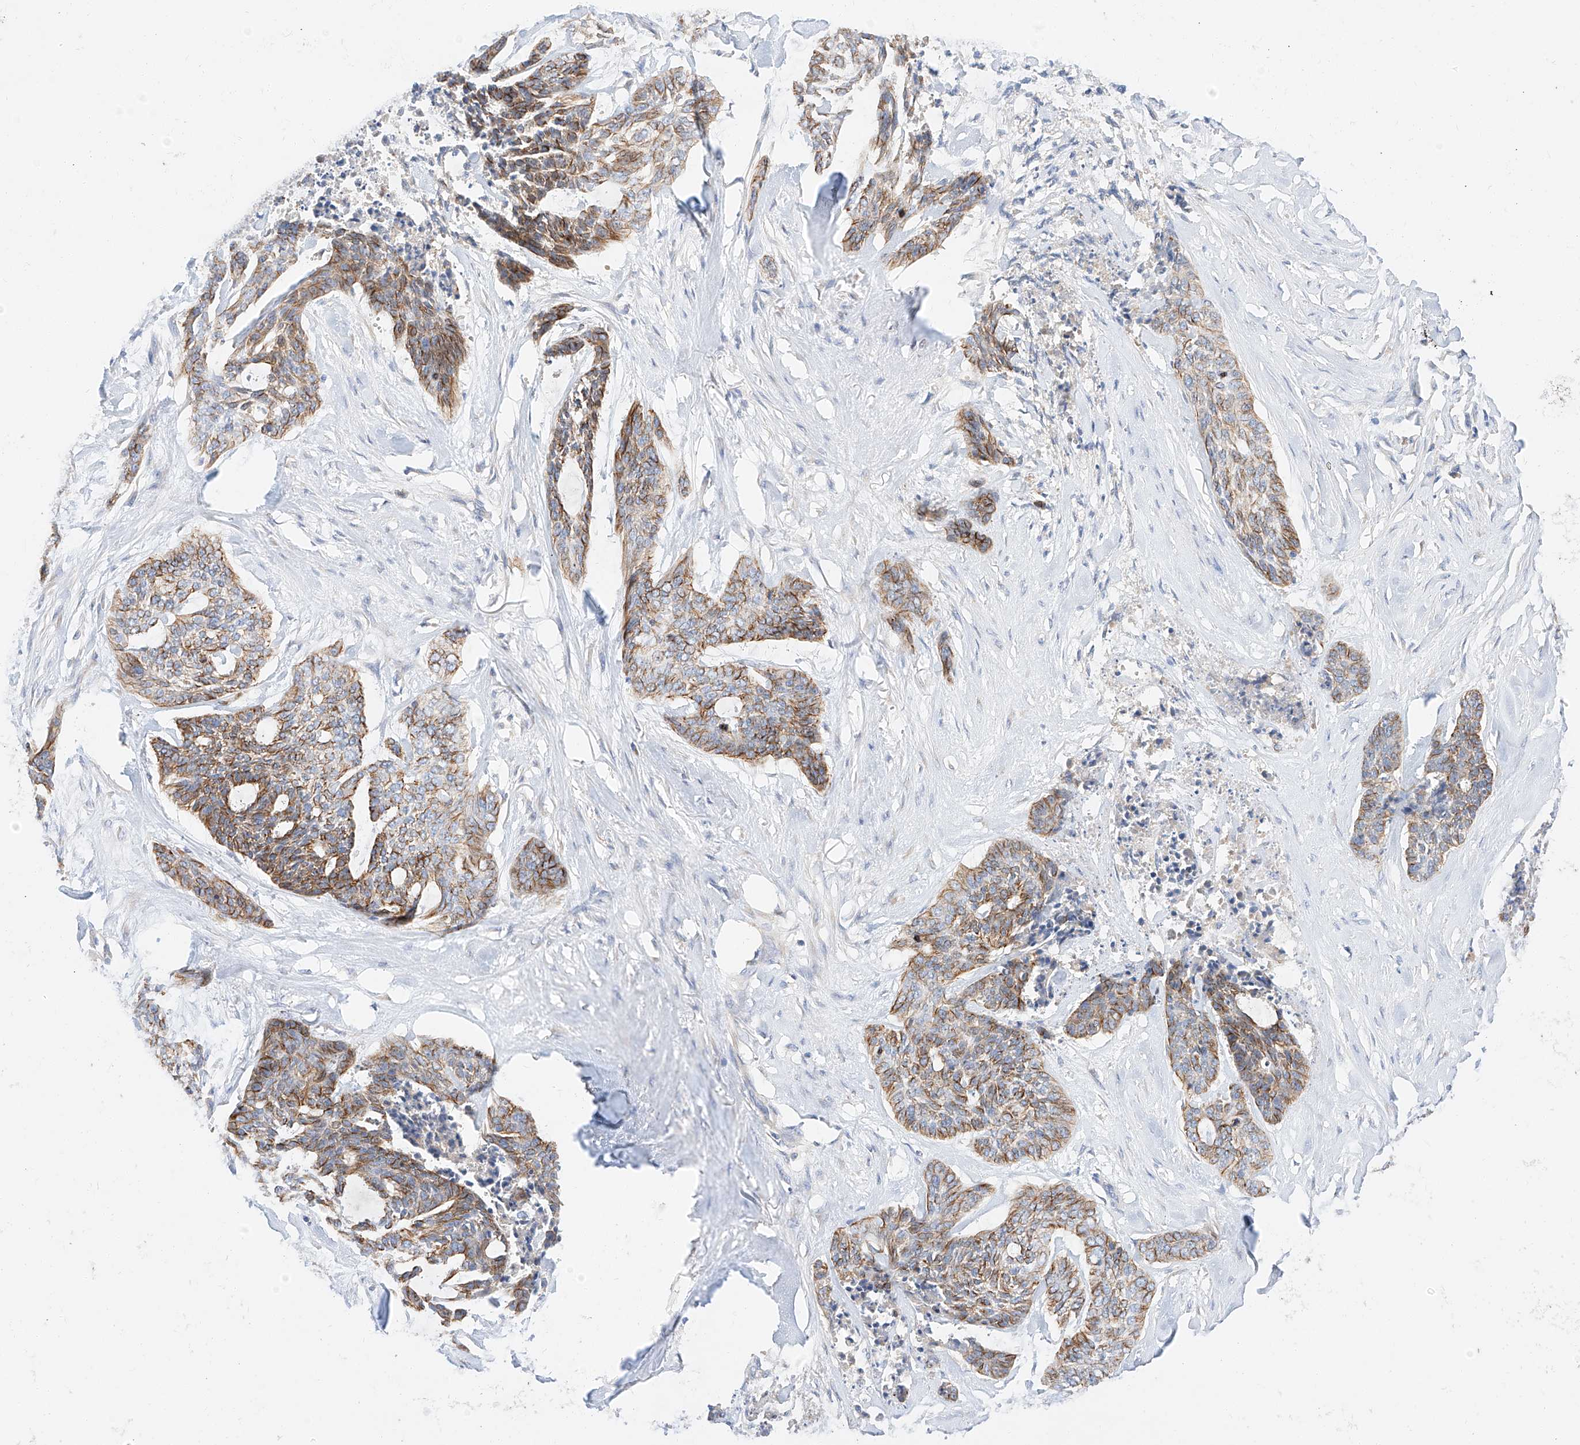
{"staining": {"intensity": "moderate", "quantity": ">75%", "location": "cytoplasmic/membranous"}, "tissue": "skin cancer", "cell_type": "Tumor cells", "image_type": "cancer", "snomed": [{"axis": "morphology", "description": "Basal cell carcinoma"}, {"axis": "topography", "description": "Skin"}], "caption": "A micrograph of skin cancer (basal cell carcinoma) stained for a protein displays moderate cytoplasmic/membranous brown staining in tumor cells. The staining was performed using DAB, with brown indicating positive protein expression. Nuclei are stained blue with hematoxylin.", "gene": "MAP7", "patient": {"sex": "female", "age": 64}}